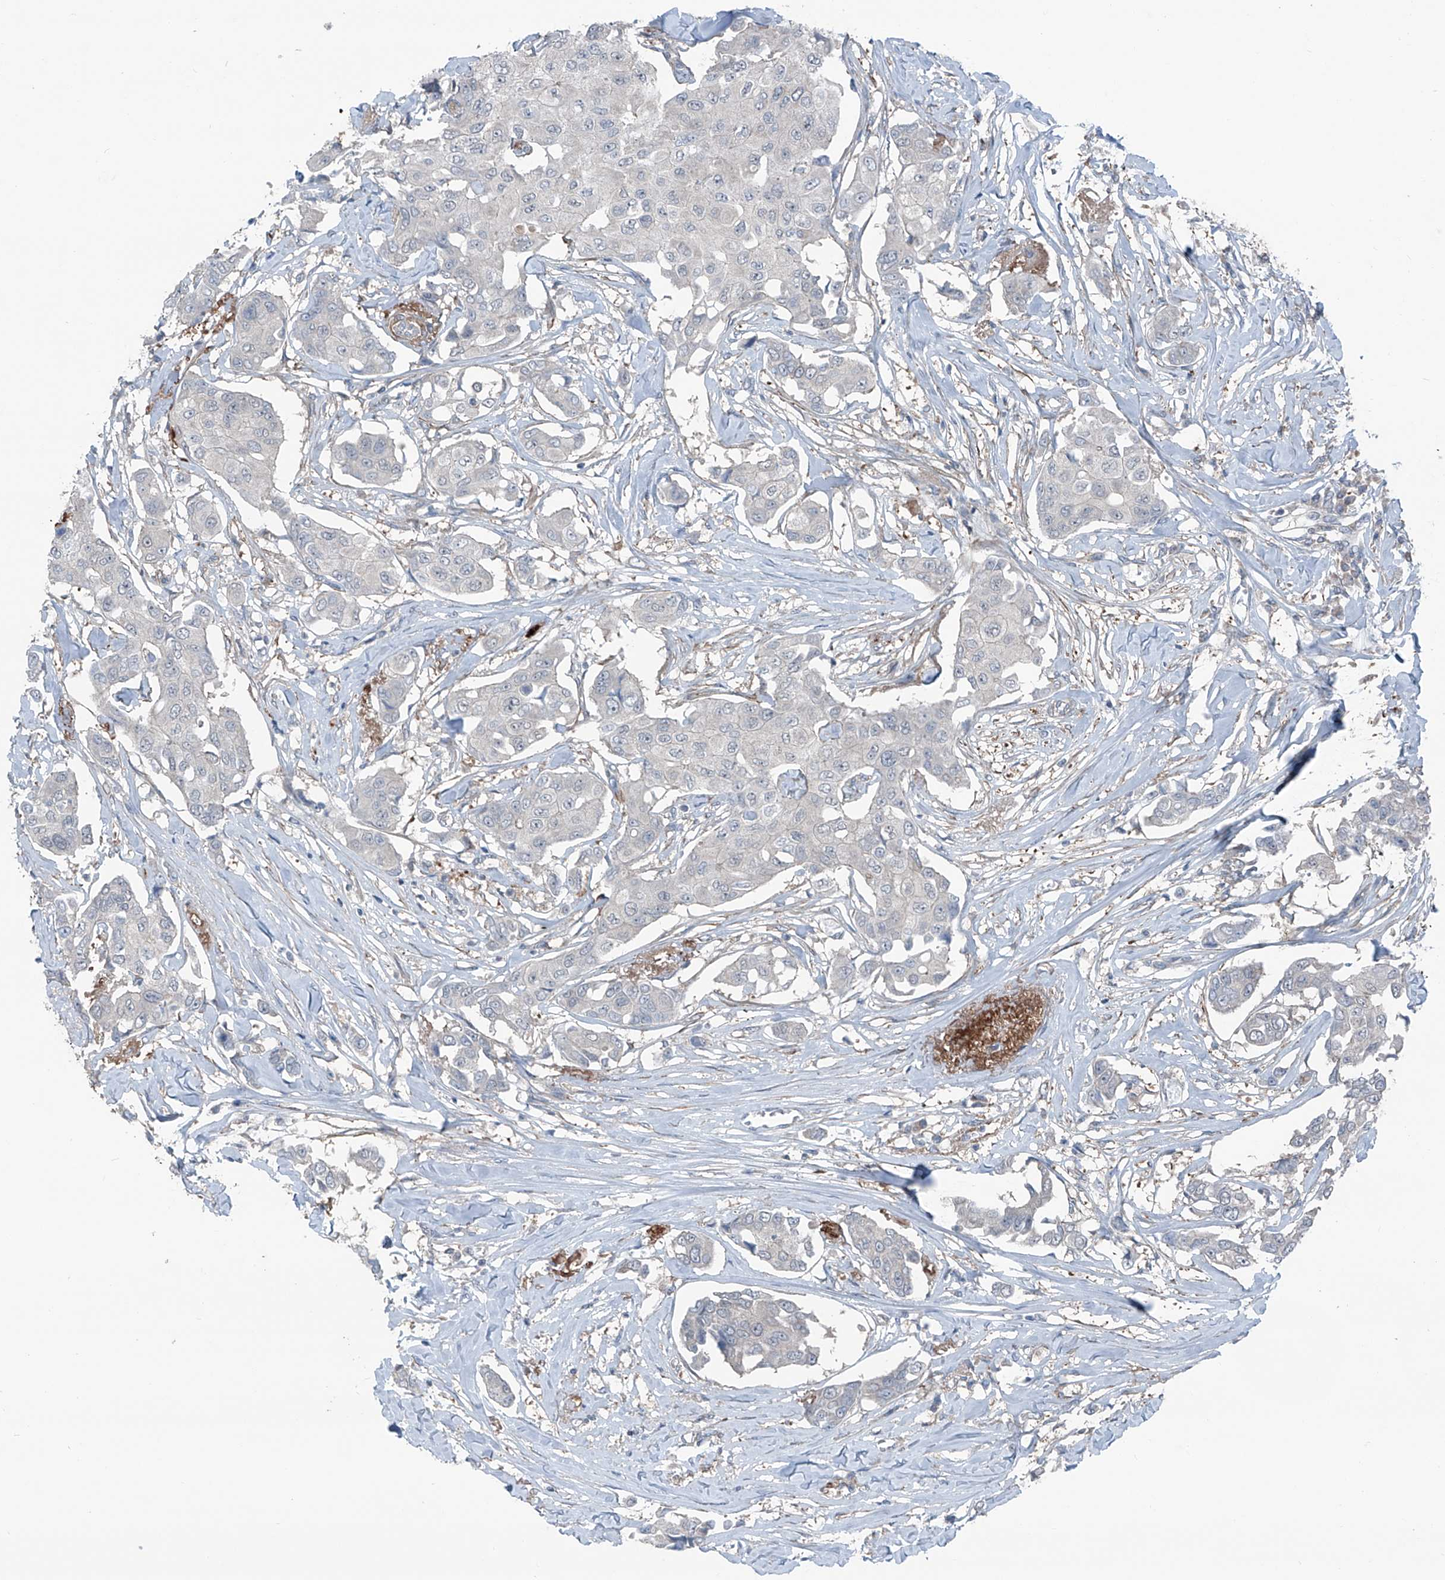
{"staining": {"intensity": "negative", "quantity": "none", "location": "none"}, "tissue": "breast cancer", "cell_type": "Tumor cells", "image_type": "cancer", "snomed": [{"axis": "morphology", "description": "Duct carcinoma"}, {"axis": "topography", "description": "Breast"}], "caption": "An IHC photomicrograph of infiltrating ductal carcinoma (breast) is shown. There is no staining in tumor cells of infiltrating ductal carcinoma (breast). (DAB IHC visualized using brightfield microscopy, high magnification).", "gene": "HSPB11", "patient": {"sex": "female", "age": 80}}